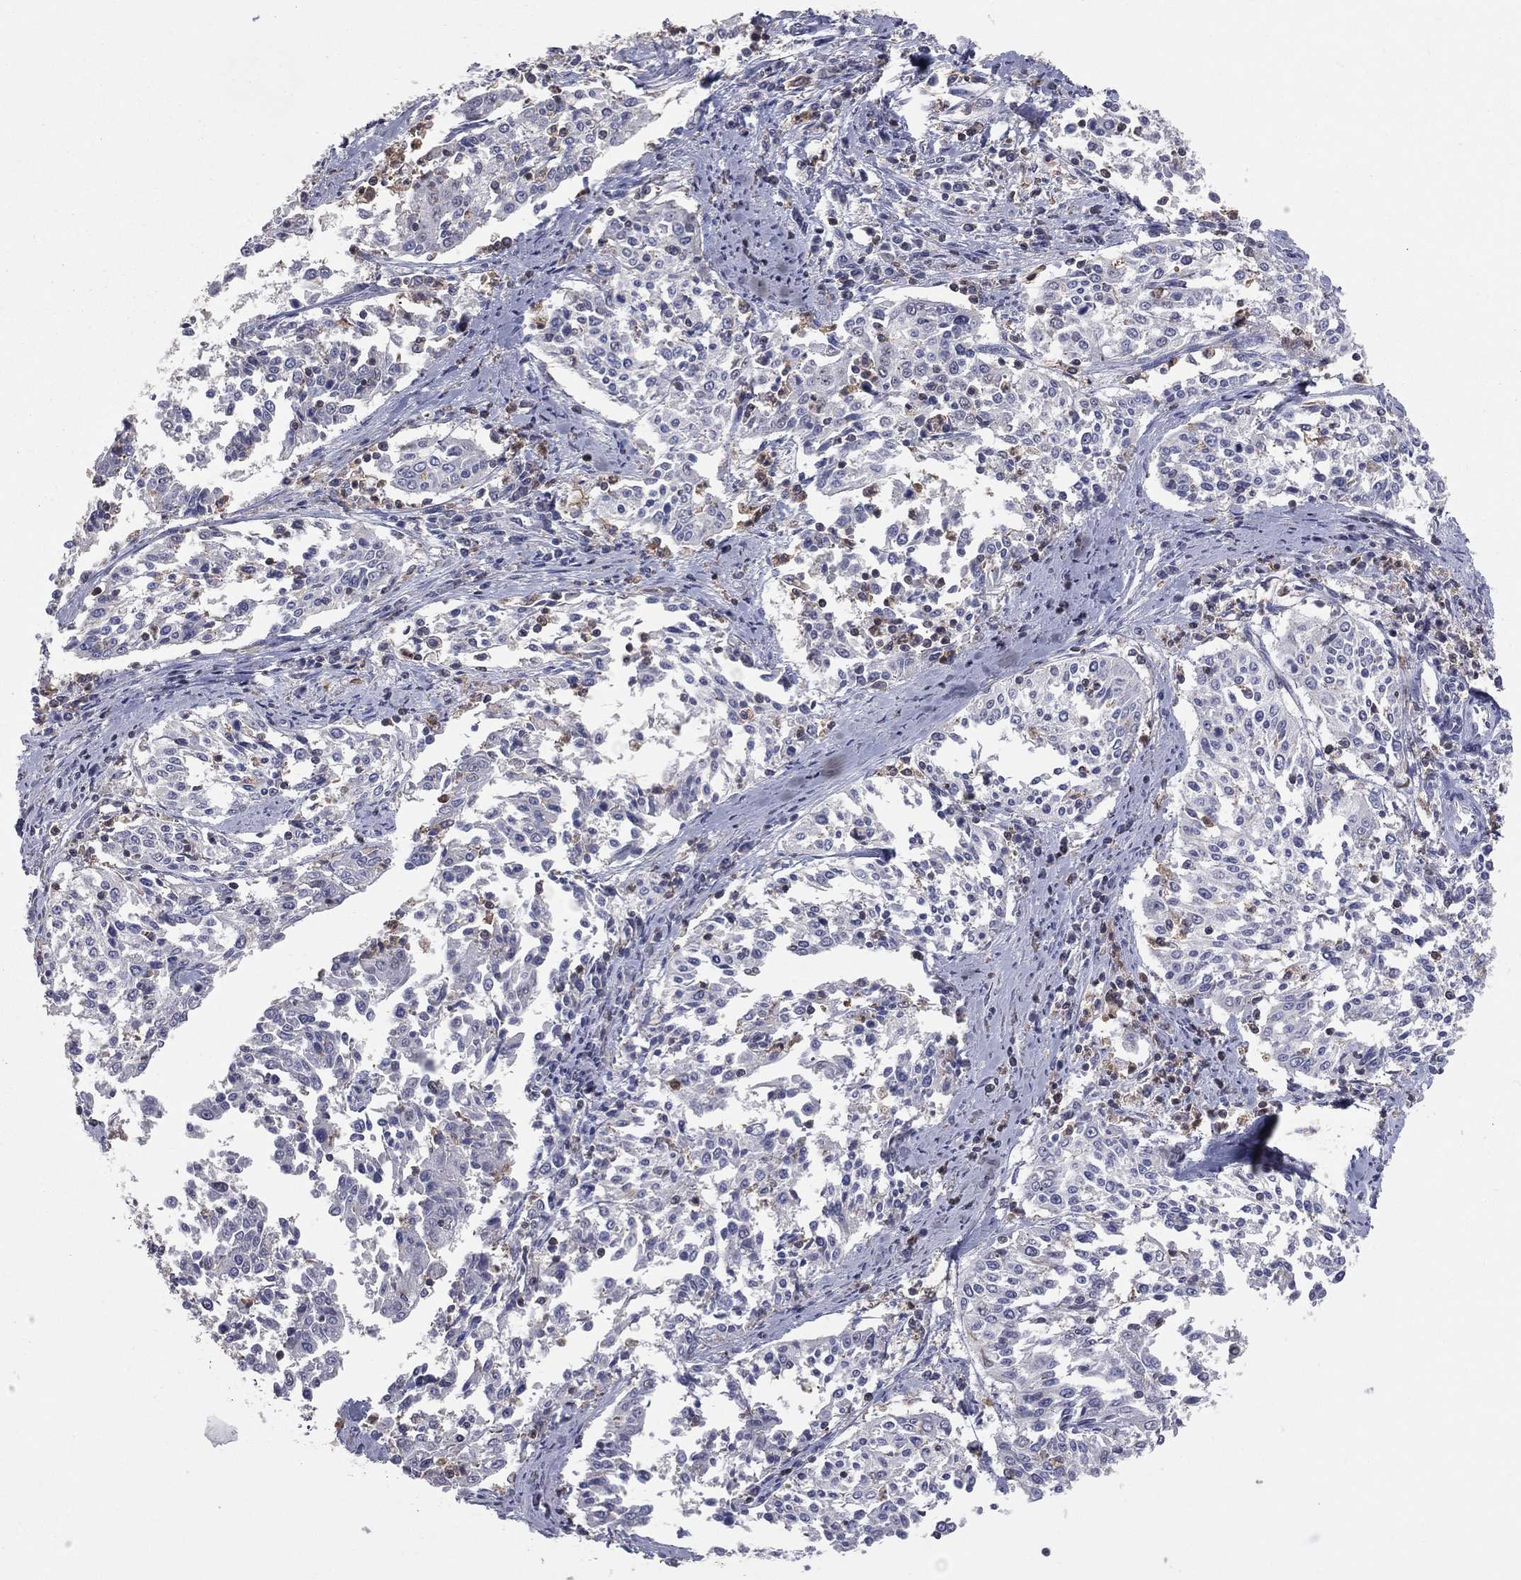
{"staining": {"intensity": "negative", "quantity": "none", "location": "none"}, "tissue": "cervical cancer", "cell_type": "Tumor cells", "image_type": "cancer", "snomed": [{"axis": "morphology", "description": "Squamous cell carcinoma, NOS"}, {"axis": "topography", "description": "Cervix"}], "caption": "Tumor cells are negative for brown protein staining in cervical cancer (squamous cell carcinoma). (DAB immunohistochemistry (IHC) with hematoxylin counter stain).", "gene": "PSTPIP1", "patient": {"sex": "female", "age": 41}}